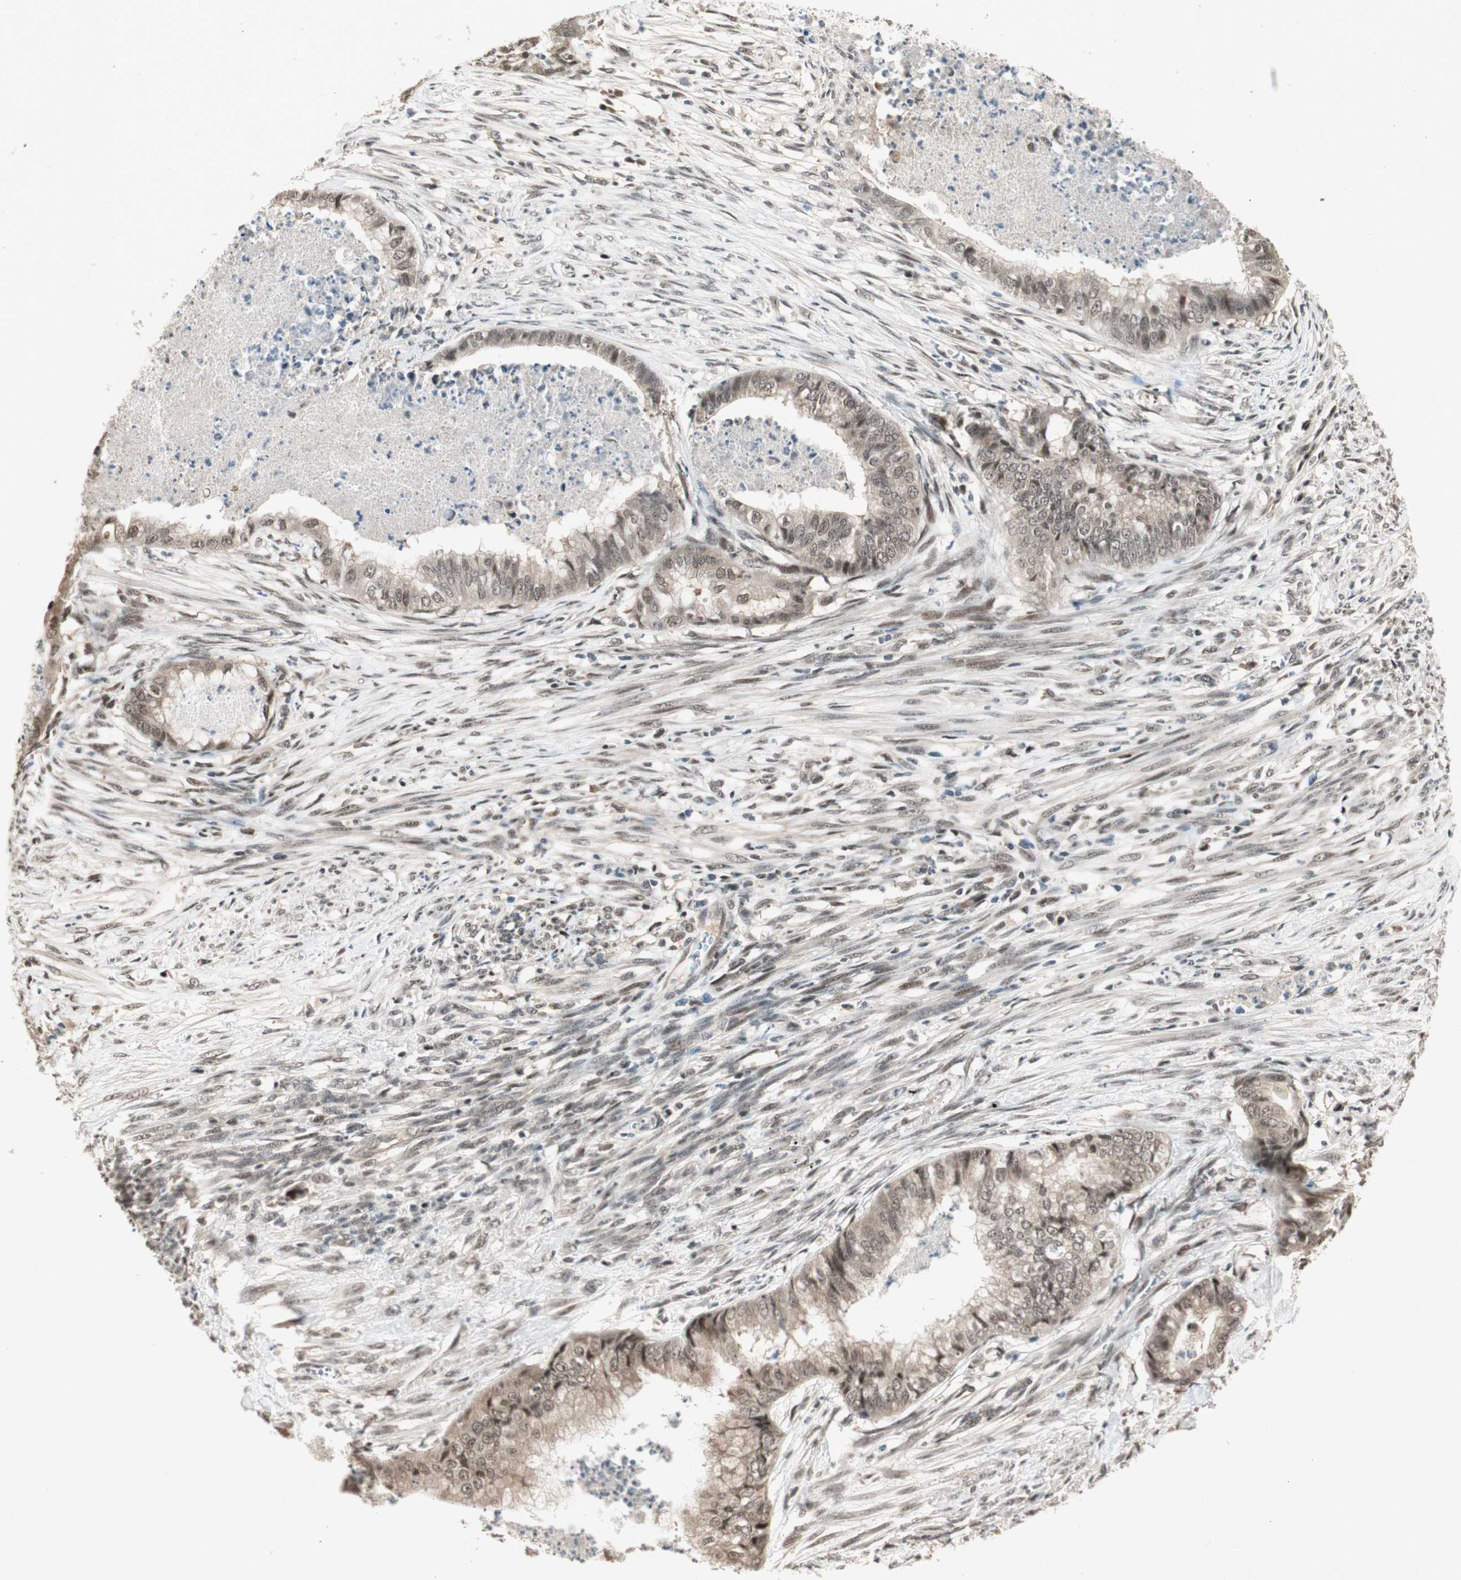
{"staining": {"intensity": "moderate", "quantity": ">75%", "location": "cytoplasmic/membranous,nuclear"}, "tissue": "endometrial cancer", "cell_type": "Tumor cells", "image_type": "cancer", "snomed": [{"axis": "morphology", "description": "Necrosis, NOS"}, {"axis": "morphology", "description": "Adenocarcinoma, NOS"}, {"axis": "topography", "description": "Endometrium"}], "caption": "A micrograph of human adenocarcinoma (endometrial) stained for a protein demonstrates moderate cytoplasmic/membranous and nuclear brown staining in tumor cells.", "gene": "ZNF701", "patient": {"sex": "female", "age": 79}}